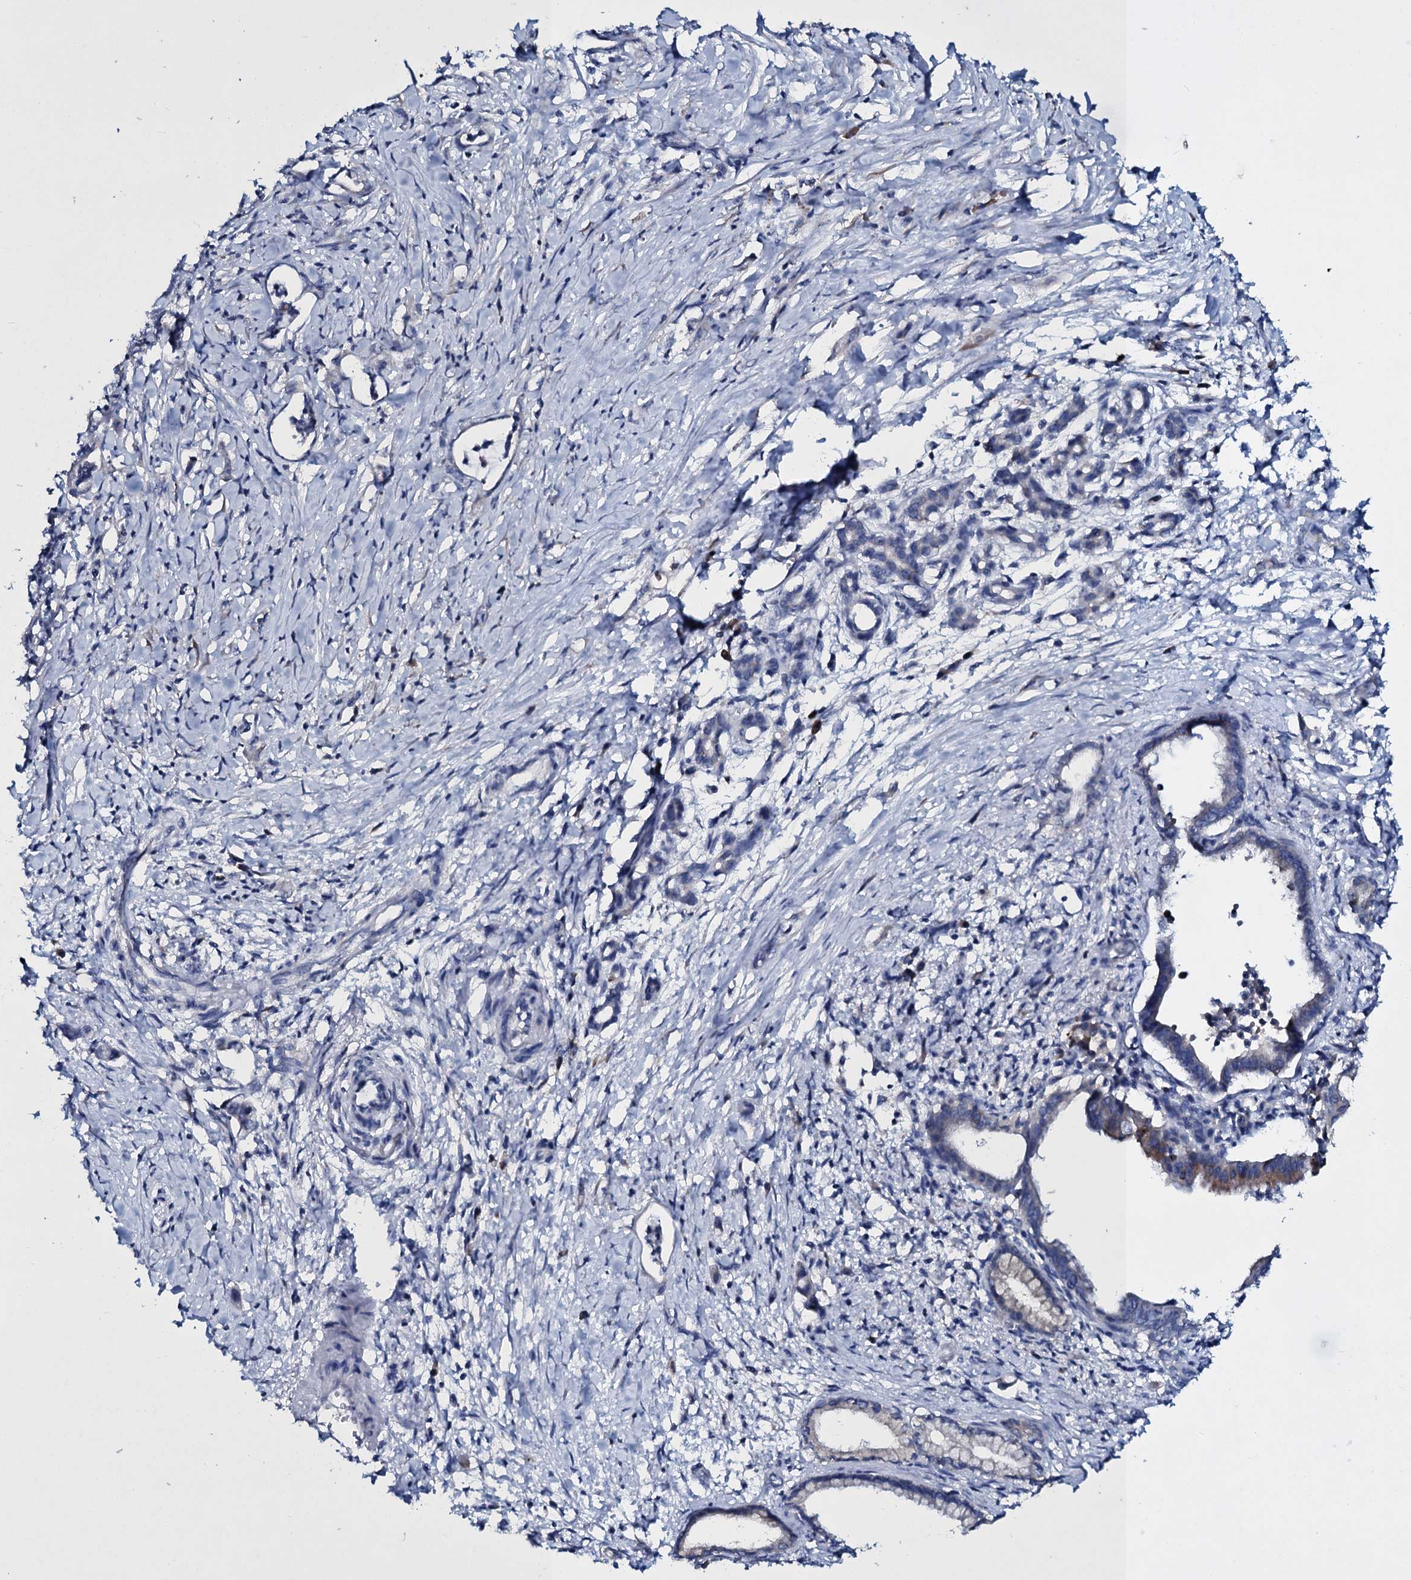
{"staining": {"intensity": "moderate", "quantity": "<25%", "location": "cytoplasmic/membranous"}, "tissue": "pancreatic cancer", "cell_type": "Tumor cells", "image_type": "cancer", "snomed": [{"axis": "morphology", "description": "Adenocarcinoma, NOS"}, {"axis": "topography", "description": "Pancreas"}], "caption": "Pancreatic cancer (adenocarcinoma) stained for a protein demonstrates moderate cytoplasmic/membranous positivity in tumor cells. The staining was performed using DAB (3,3'-diaminobenzidine), with brown indicating positive protein expression. Nuclei are stained blue with hematoxylin.", "gene": "TPGS2", "patient": {"sex": "female", "age": 55}}